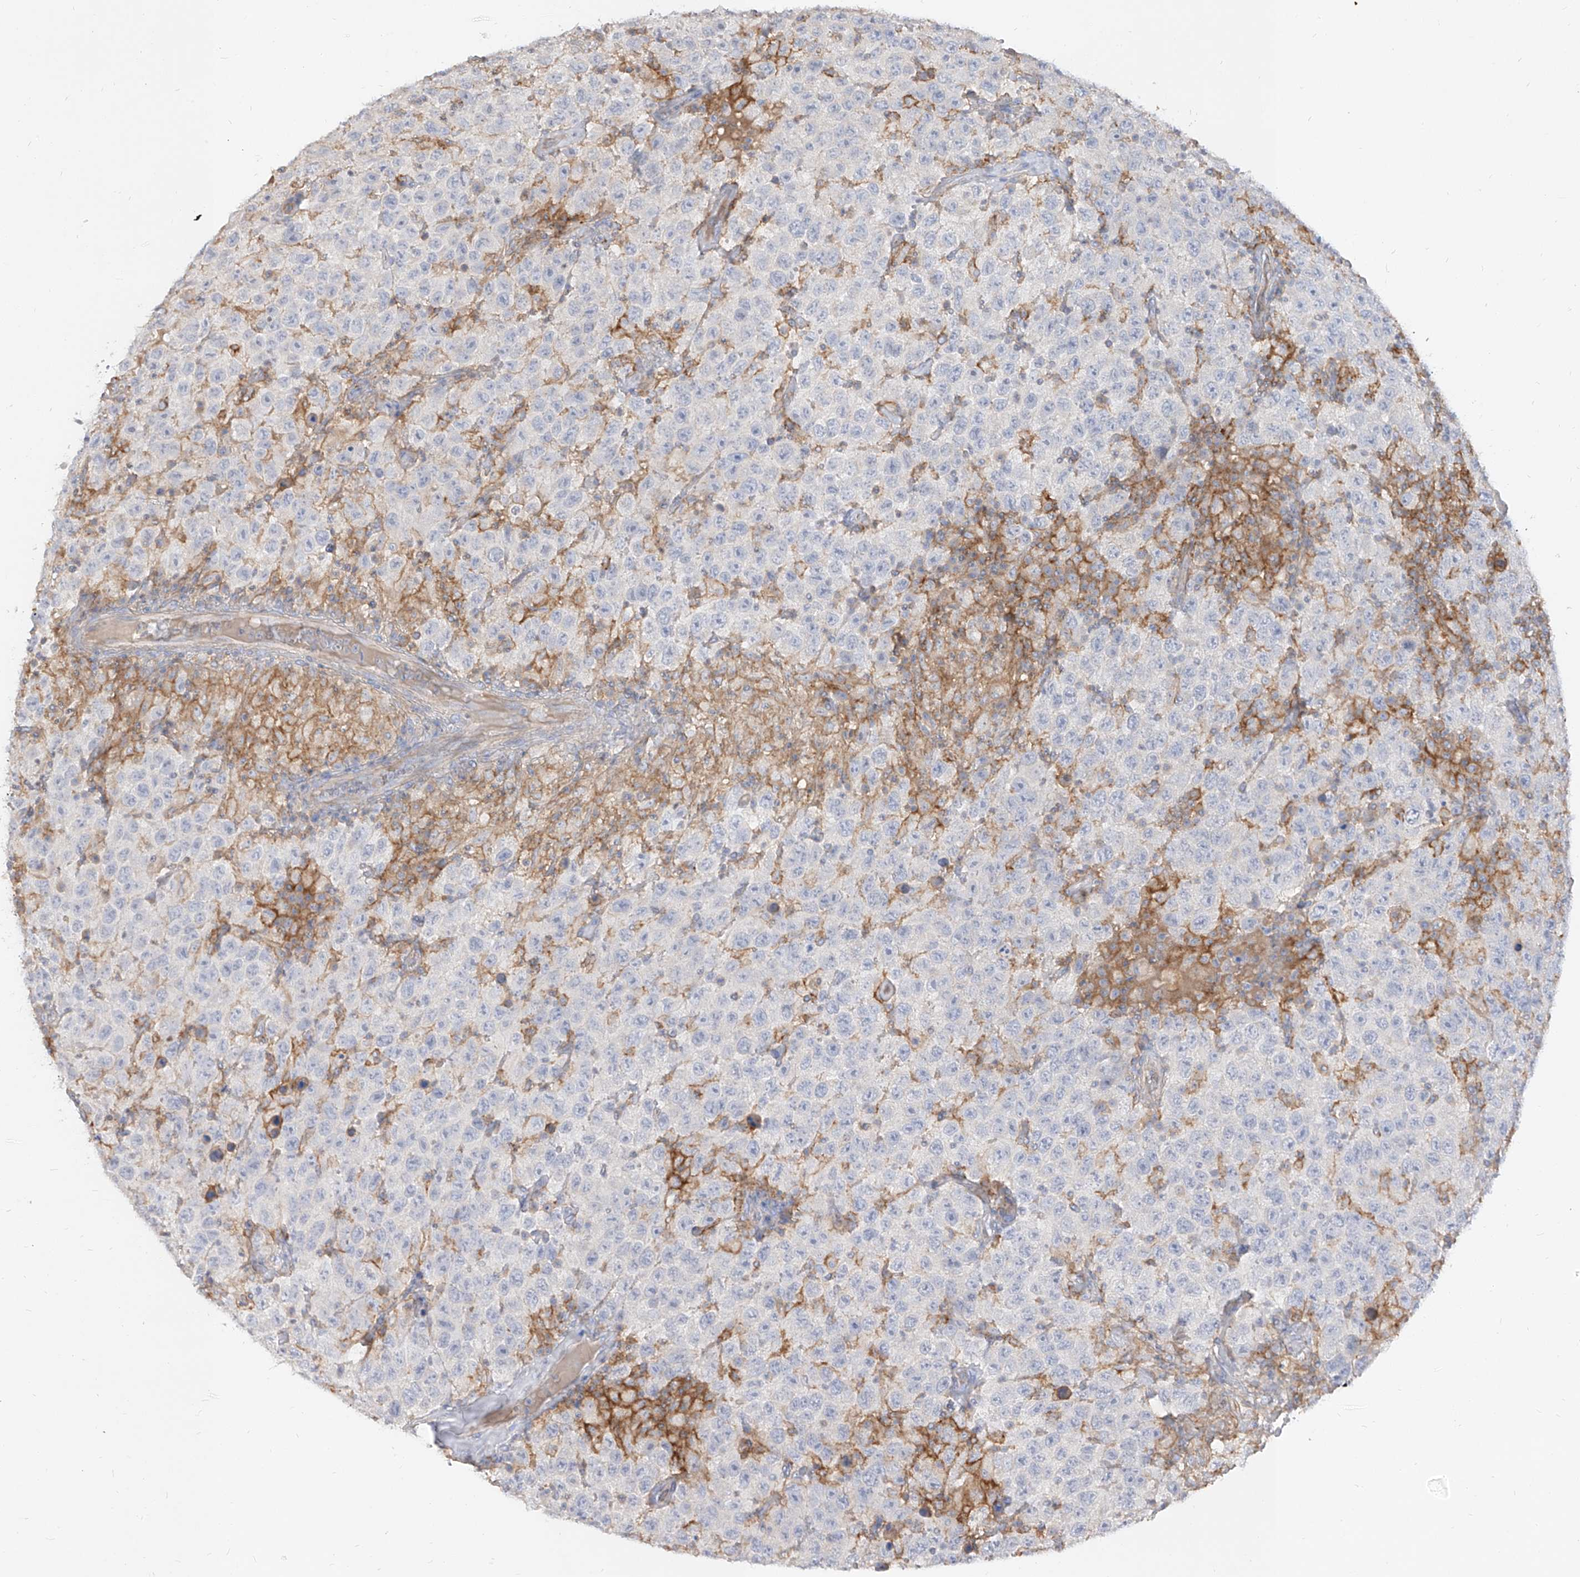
{"staining": {"intensity": "negative", "quantity": "none", "location": "none"}, "tissue": "testis cancer", "cell_type": "Tumor cells", "image_type": "cancer", "snomed": [{"axis": "morphology", "description": "Seminoma, NOS"}, {"axis": "topography", "description": "Testis"}], "caption": "Immunohistochemistry (IHC) of testis cancer demonstrates no positivity in tumor cells.", "gene": "RBFOX3", "patient": {"sex": "male", "age": 41}}